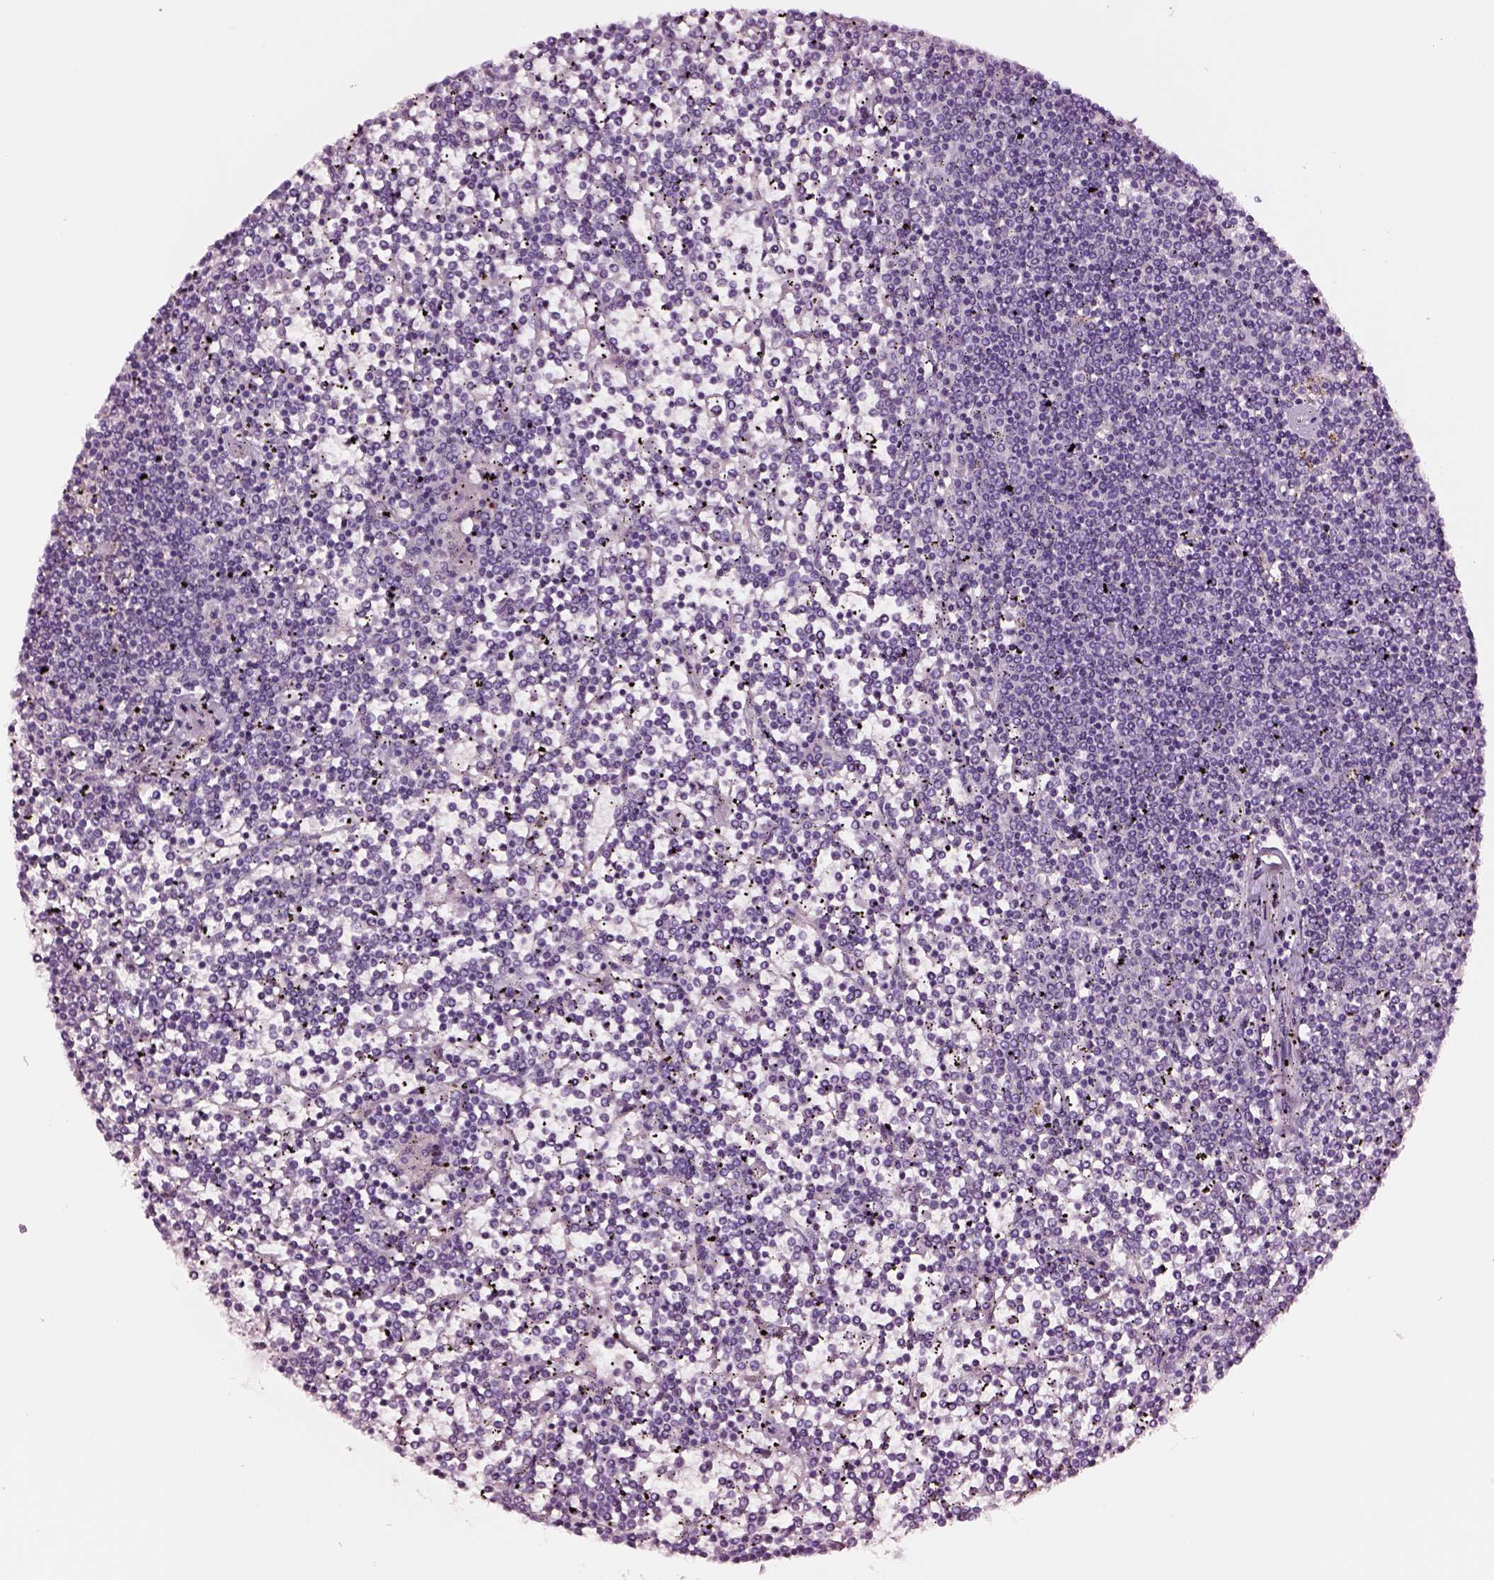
{"staining": {"intensity": "negative", "quantity": "none", "location": "none"}, "tissue": "lymphoma", "cell_type": "Tumor cells", "image_type": "cancer", "snomed": [{"axis": "morphology", "description": "Malignant lymphoma, non-Hodgkin's type, Low grade"}, {"axis": "topography", "description": "Spleen"}], "caption": "High magnification brightfield microscopy of lymphoma stained with DAB (3,3'-diaminobenzidine) (brown) and counterstained with hematoxylin (blue): tumor cells show no significant staining.", "gene": "SOX10", "patient": {"sex": "female", "age": 19}}